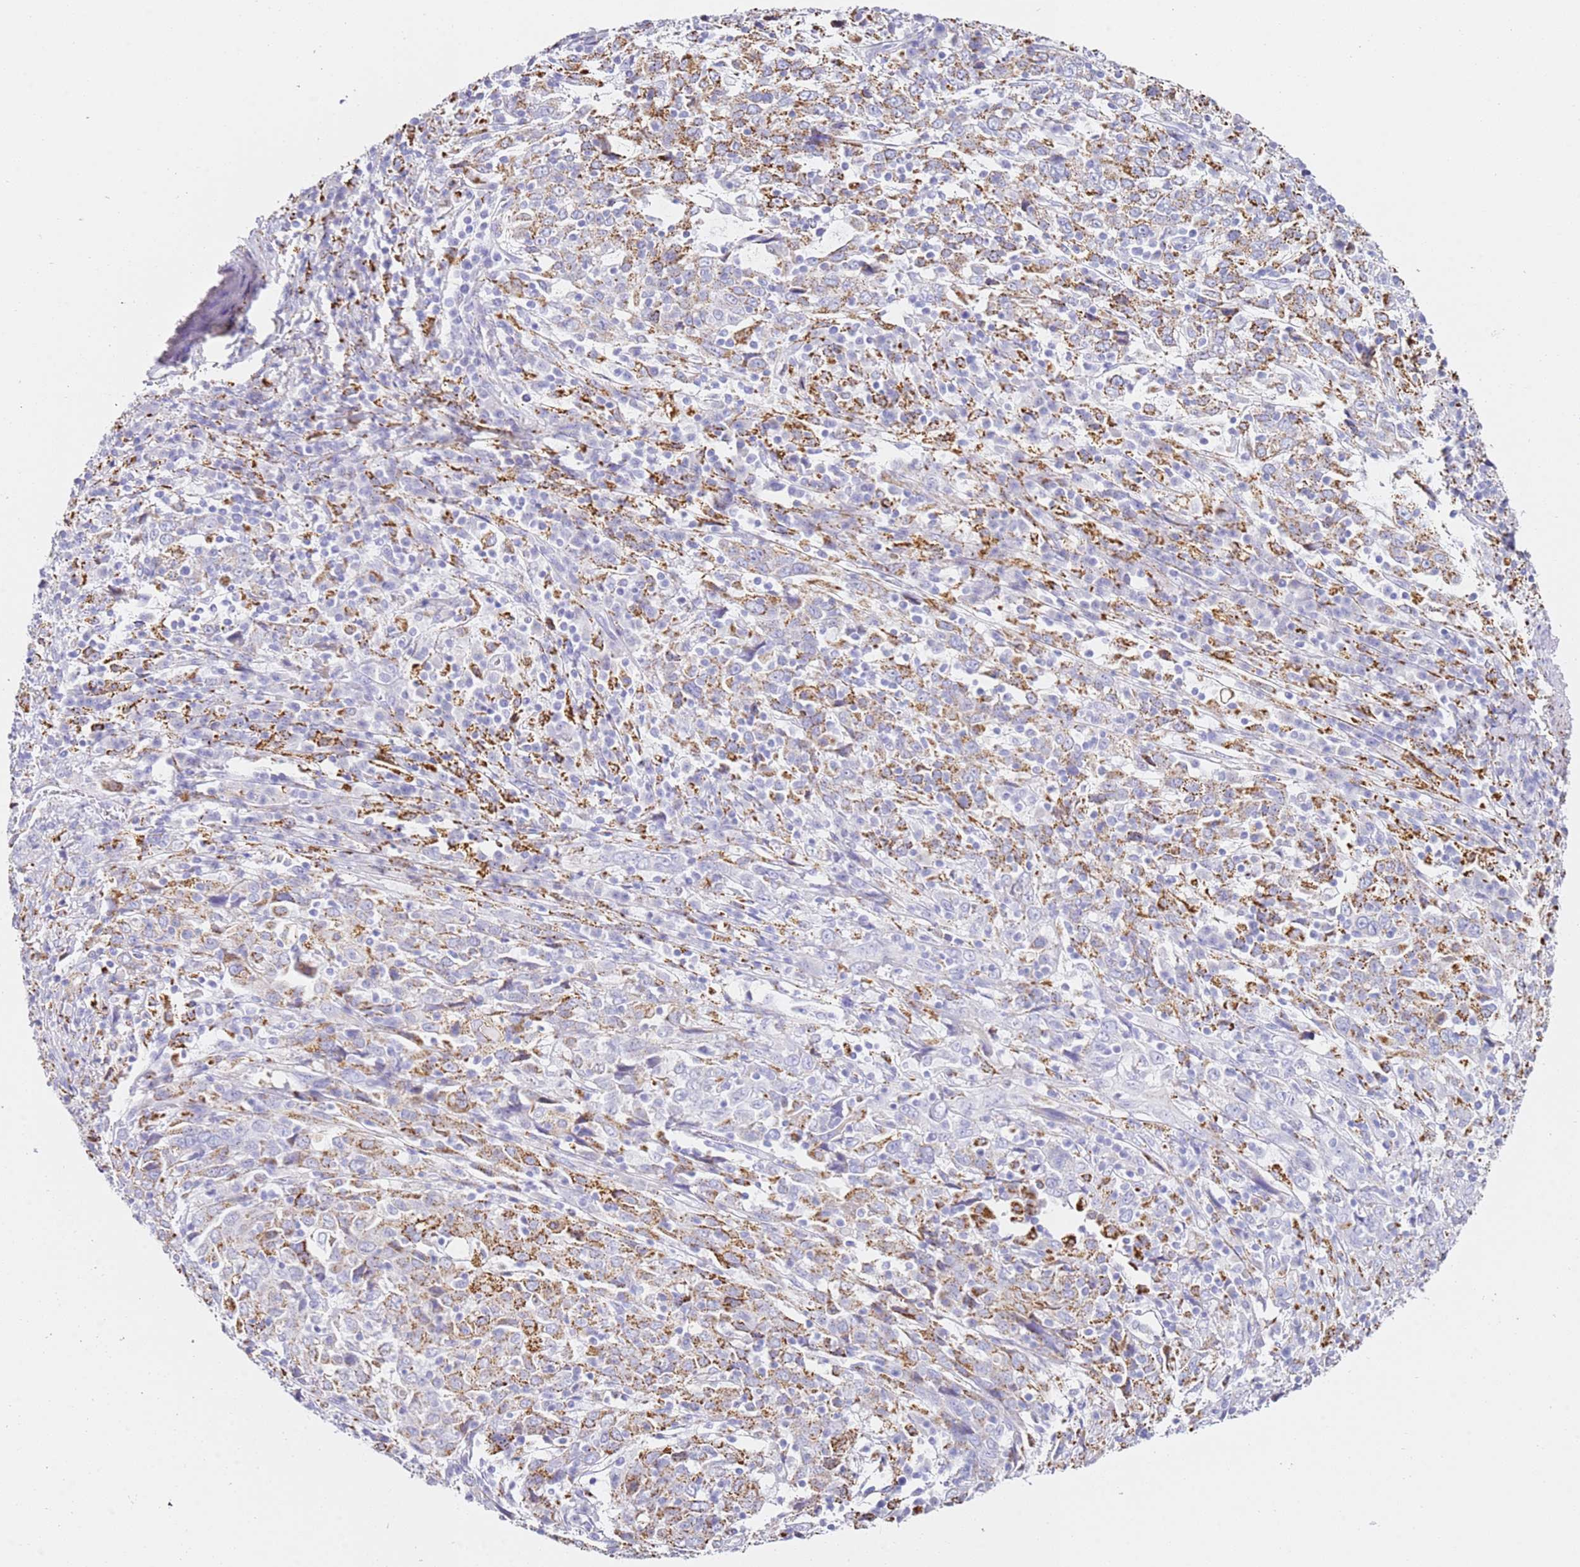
{"staining": {"intensity": "moderate", "quantity": "<25%", "location": "cytoplasmic/membranous"}, "tissue": "cervical cancer", "cell_type": "Tumor cells", "image_type": "cancer", "snomed": [{"axis": "morphology", "description": "Squamous cell carcinoma, NOS"}, {"axis": "topography", "description": "Cervix"}], "caption": "Human cervical cancer (squamous cell carcinoma) stained for a protein (brown) shows moderate cytoplasmic/membranous positive staining in approximately <25% of tumor cells.", "gene": "PTBP2", "patient": {"sex": "female", "age": 46}}